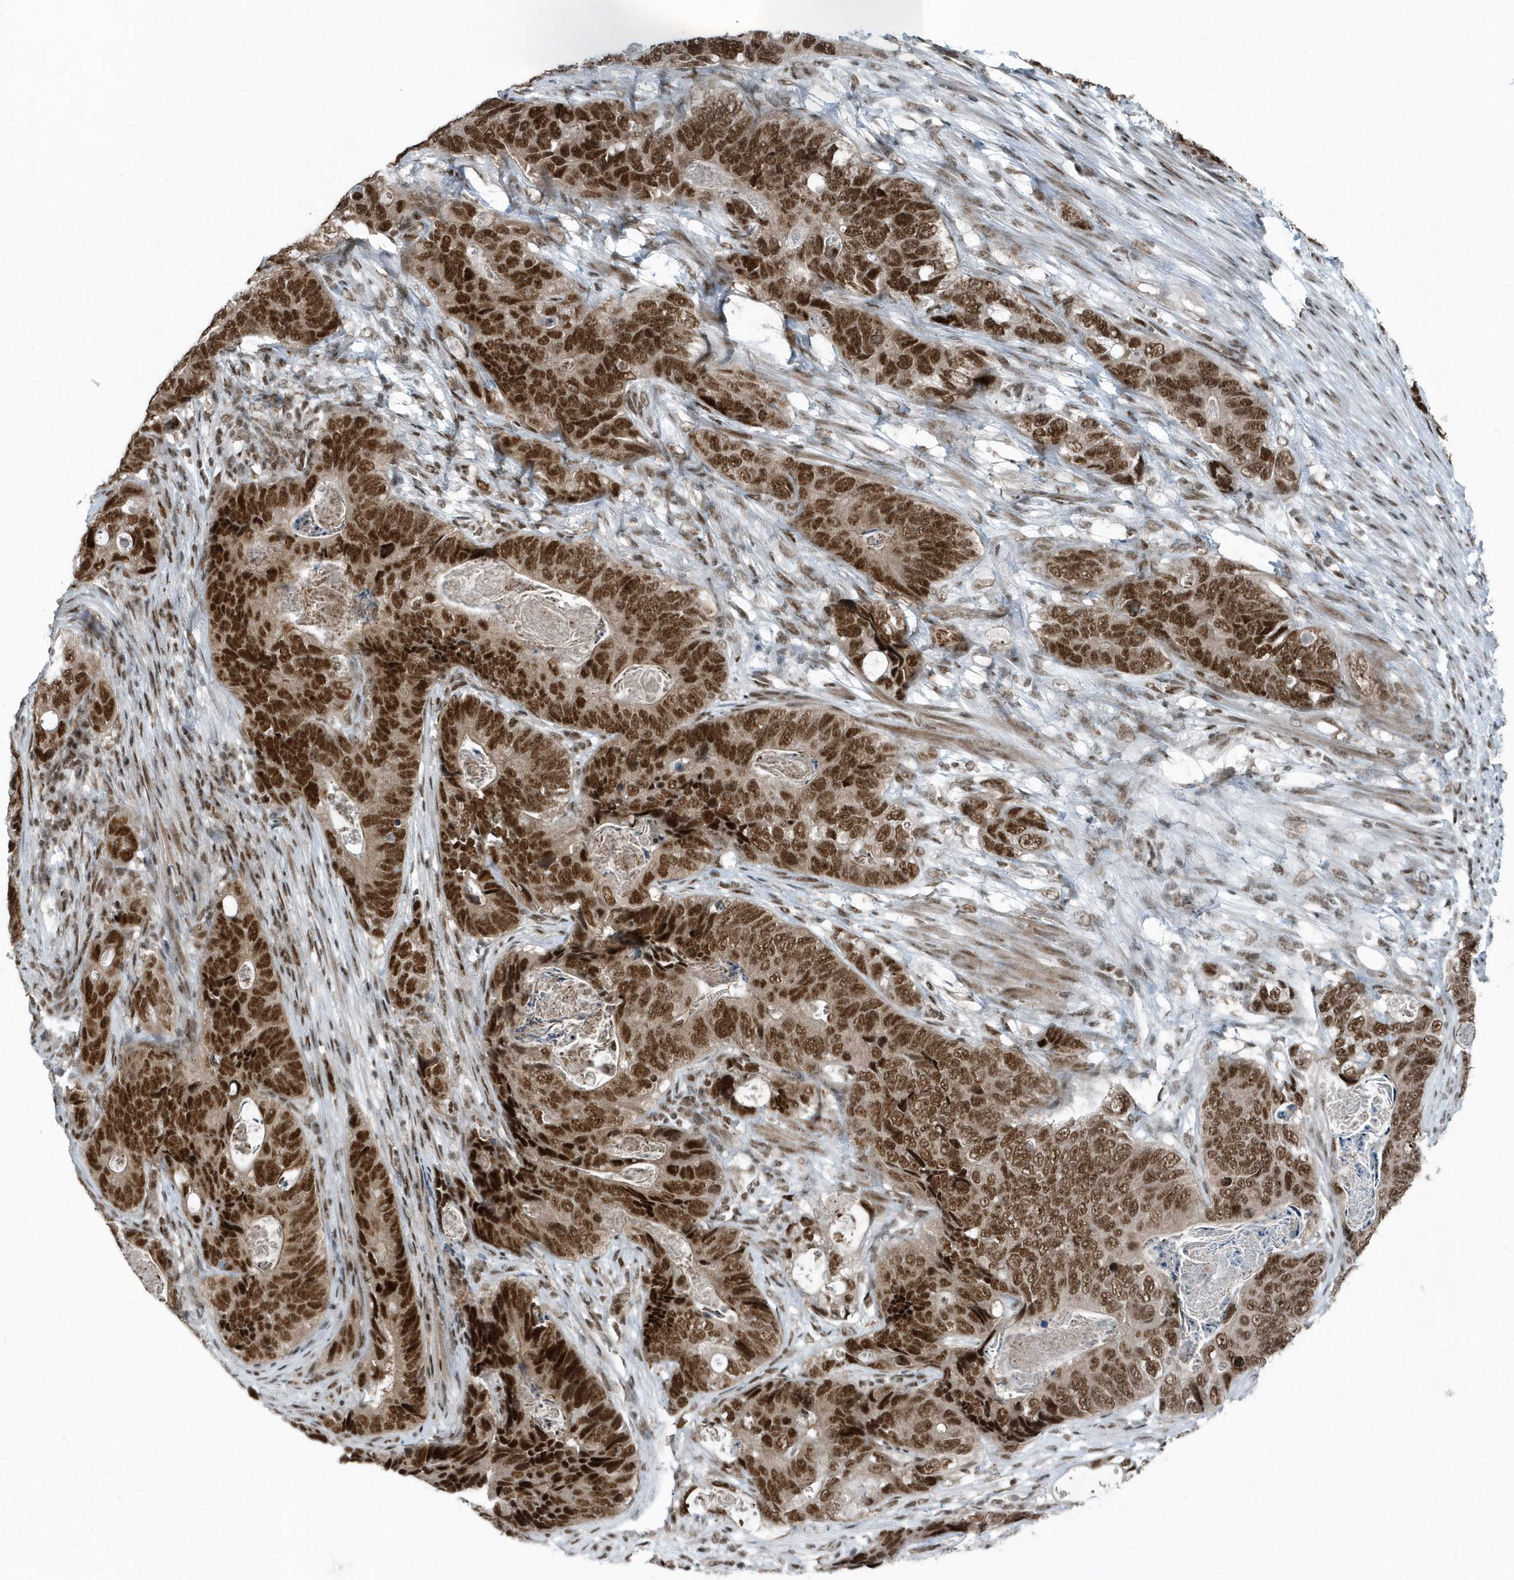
{"staining": {"intensity": "strong", "quantity": ">75%", "location": "nuclear"}, "tissue": "stomach cancer", "cell_type": "Tumor cells", "image_type": "cancer", "snomed": [{"axis": "morphology", "description": "Normal tissue, NOS"}, {"axis": "morphology", "description": "Adenocarcinoma, NOS"}, {"axis": "topography", "description": "Stomach"}], "caption": "A micrograph showing strong nuclear positivity in about >75% of tumor cells in stomach adenocarcinoma, as visualized by brown immunohistochemical staining.", "gene": "YTHDC1", "patient": {"sex": "female", "age": 89}}